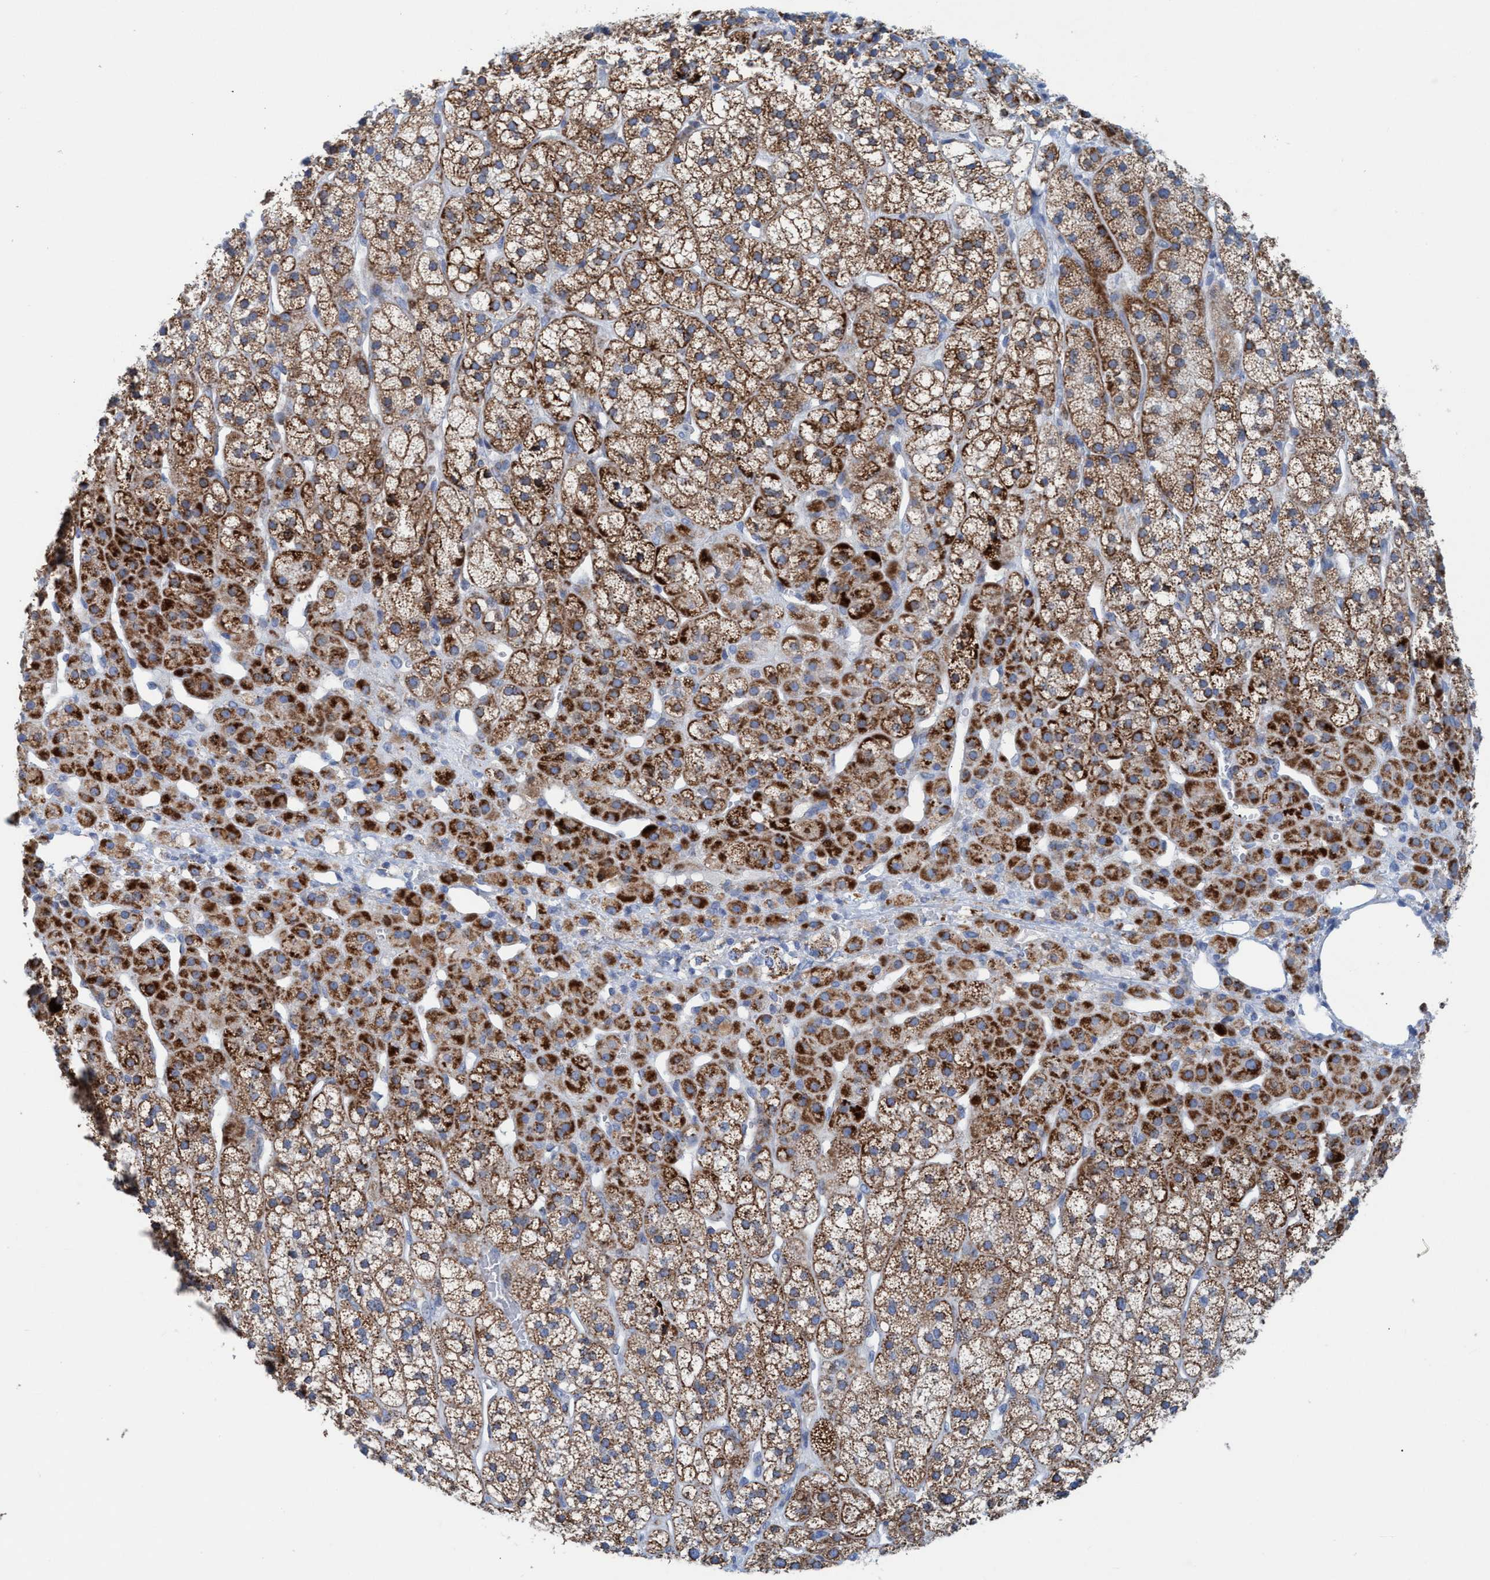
{"staining": {"intensity": "moderate", "quantity": ">75%", "location": "cytoplasmic/membranous"}, "tissue": "adrenal gland", "cell_type": "Glandular cells", "image_type": "normal", "snomed": [{"axis": "morphology", "description": "Normal tissue, NOS"}, {"axis": "topography", "description": "Adrenal gland"}], "caption": "Glandular cells display medium levels of moderate cytoplasmic/membranous positivity in about >75% of cells in unremarkable human adrenal gland.", "gene": "GGA3", "patient": {"sex": "male", "age": 56}}